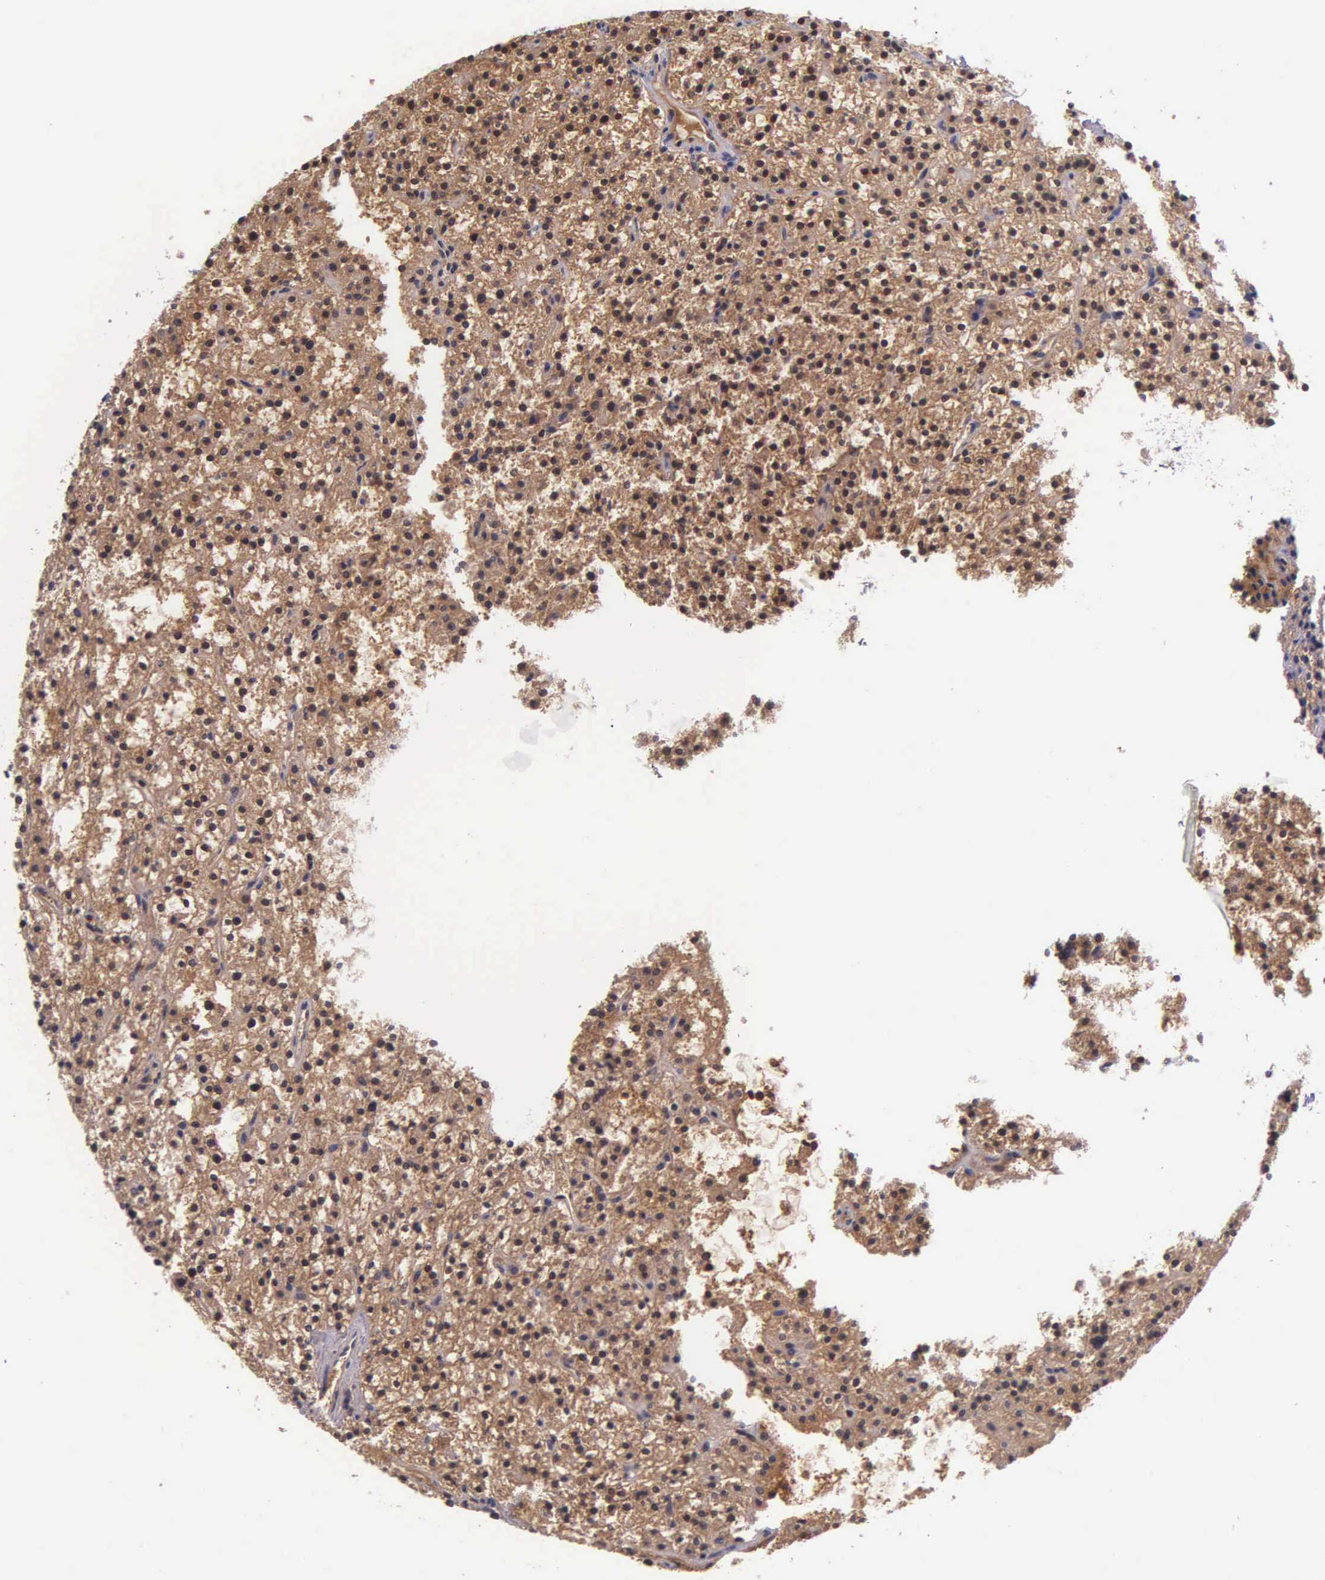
{"staining": {"intensity": "strong", "quantity": ">75%", "location": "cytoplasmic/membranous"}, "tissue": "parathyroid gland", "cell_type": "Glandular cells", "image_type": "normal", "snomed": [{"axis": "morphology", "description": "Normal tissue, NOS"}, {"axis": "topography", "description": "Parathyroid gland"}], "caption": "Parathyroid gland stained with immunohistochemistry demonstrates strong cytoplasmic/membranous staining in approximately >75% of glandular cells.", "gene": "GMPR2", "patient": {"sex": "female", "age": 74}}